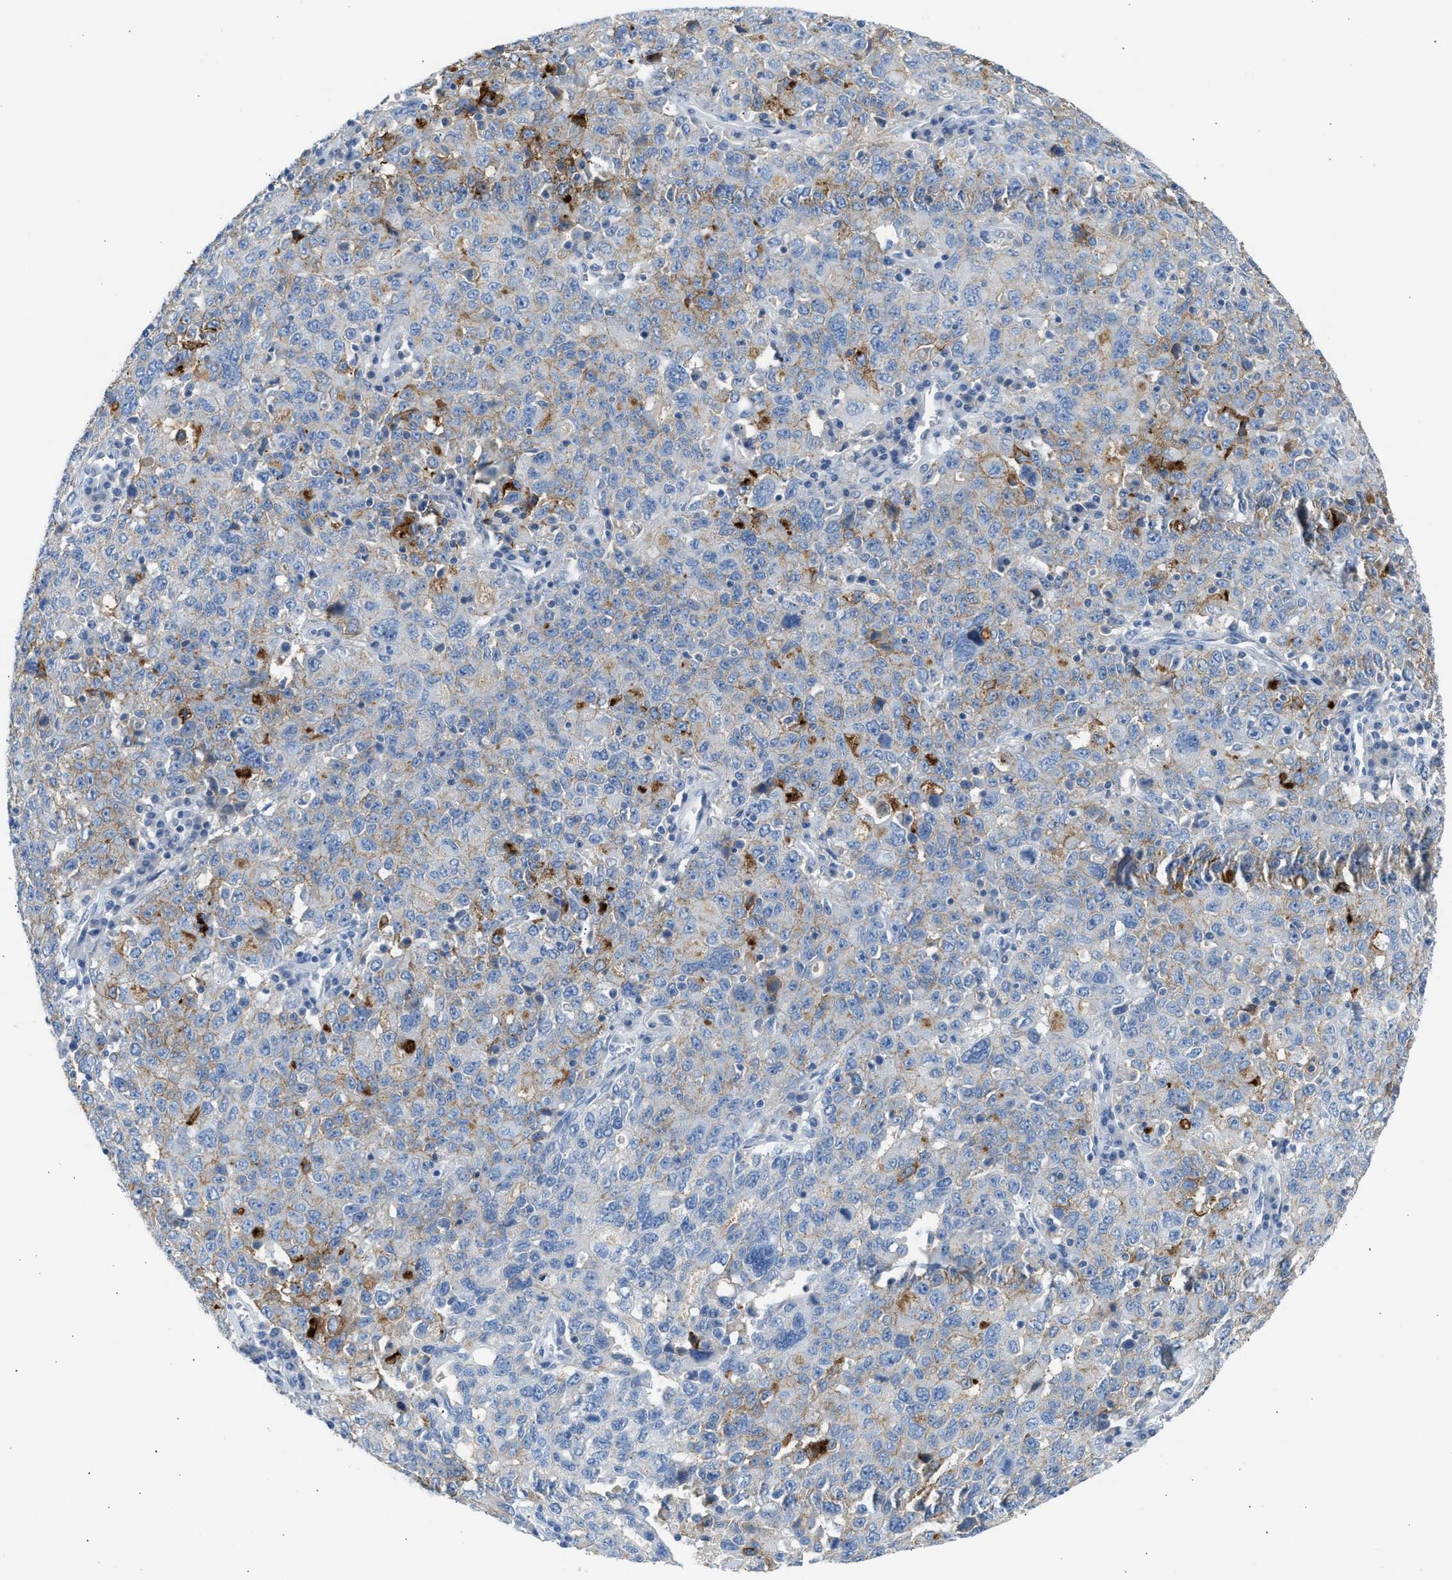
{"staining": {"intensity": "moderate", "quantity": "25%-75%", "location": "cytoplasmic/membranous"}, "tissue": "ovarian cancer", "cell_type": "Tumor cells", "image_type": "cancer", "snomed": [{"axis": "morphology", "description": "Carcinoma, endometroid"}, {"axis": "topography", "description": "Ovary"}], "caption": "Tumor cells display moderate cytoplasmic/membranous staining in approximately 25%-75% of cells in endometroid carcinoma (ovarian).", "gene": "ERBB2", "patient": {"sex": "female", "age": 62}}